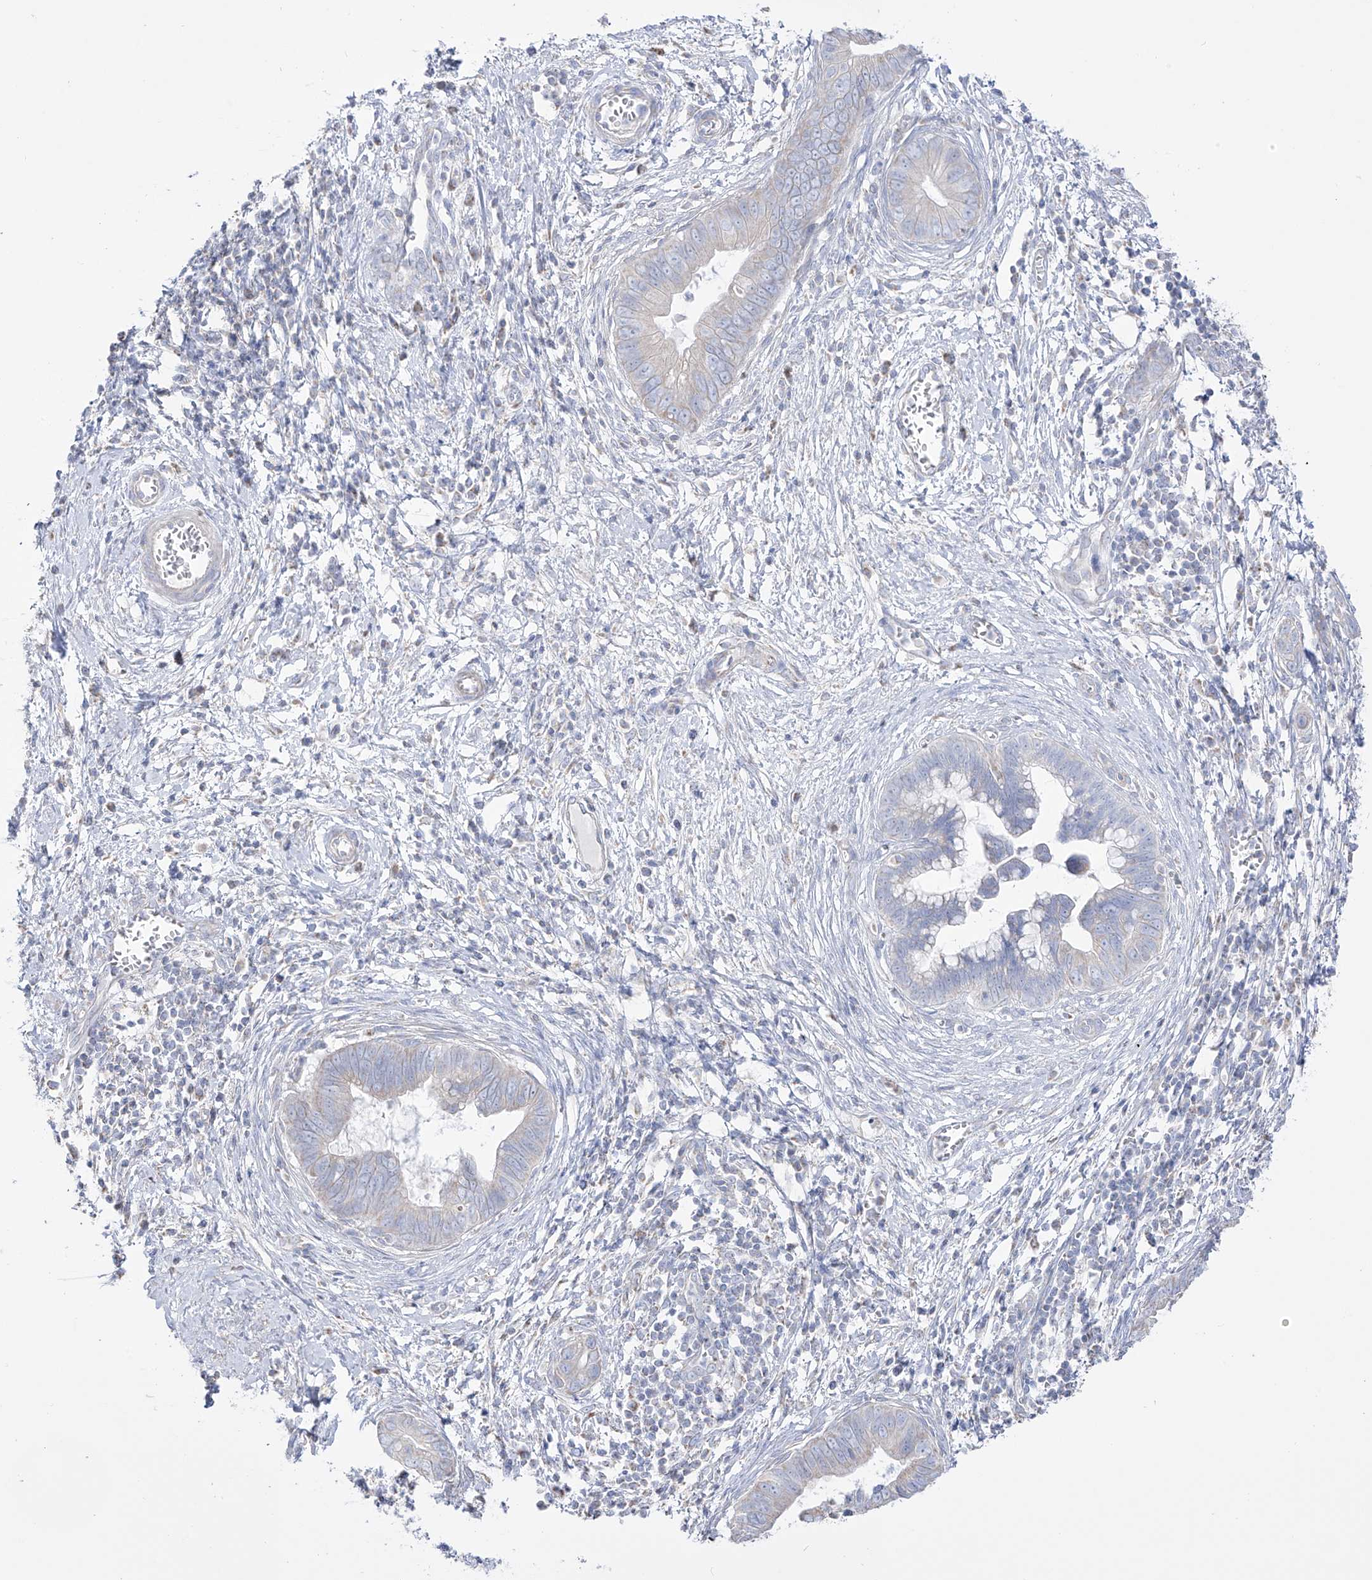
{"staining": {"intensity": "weak", "quantity": "<25%", "location": "cytoplasmic/membranous"}, "tissue": "cervical cancer", "cell_type": "Tumor cells", "image_type": "cancer", "snomed": [{"axis": "morphology", "description": "Adenocarcinoma, NOS"}, {"axis": "topography", "description": "Cervix"}], "caption": "Cervical cancer (adenocarcinoma) was stained to show a protein in brown. There is no significant staining in tumor cells. Brightfield microscopy of immunohistochemistry (IHC) stained with DAB (3,3'-diaminobenzidine) (brown) and hematoxylin (blue), captured at high magnification.", "gene": "RCHY1", "patient": {"sex": "female", "age": 44}}